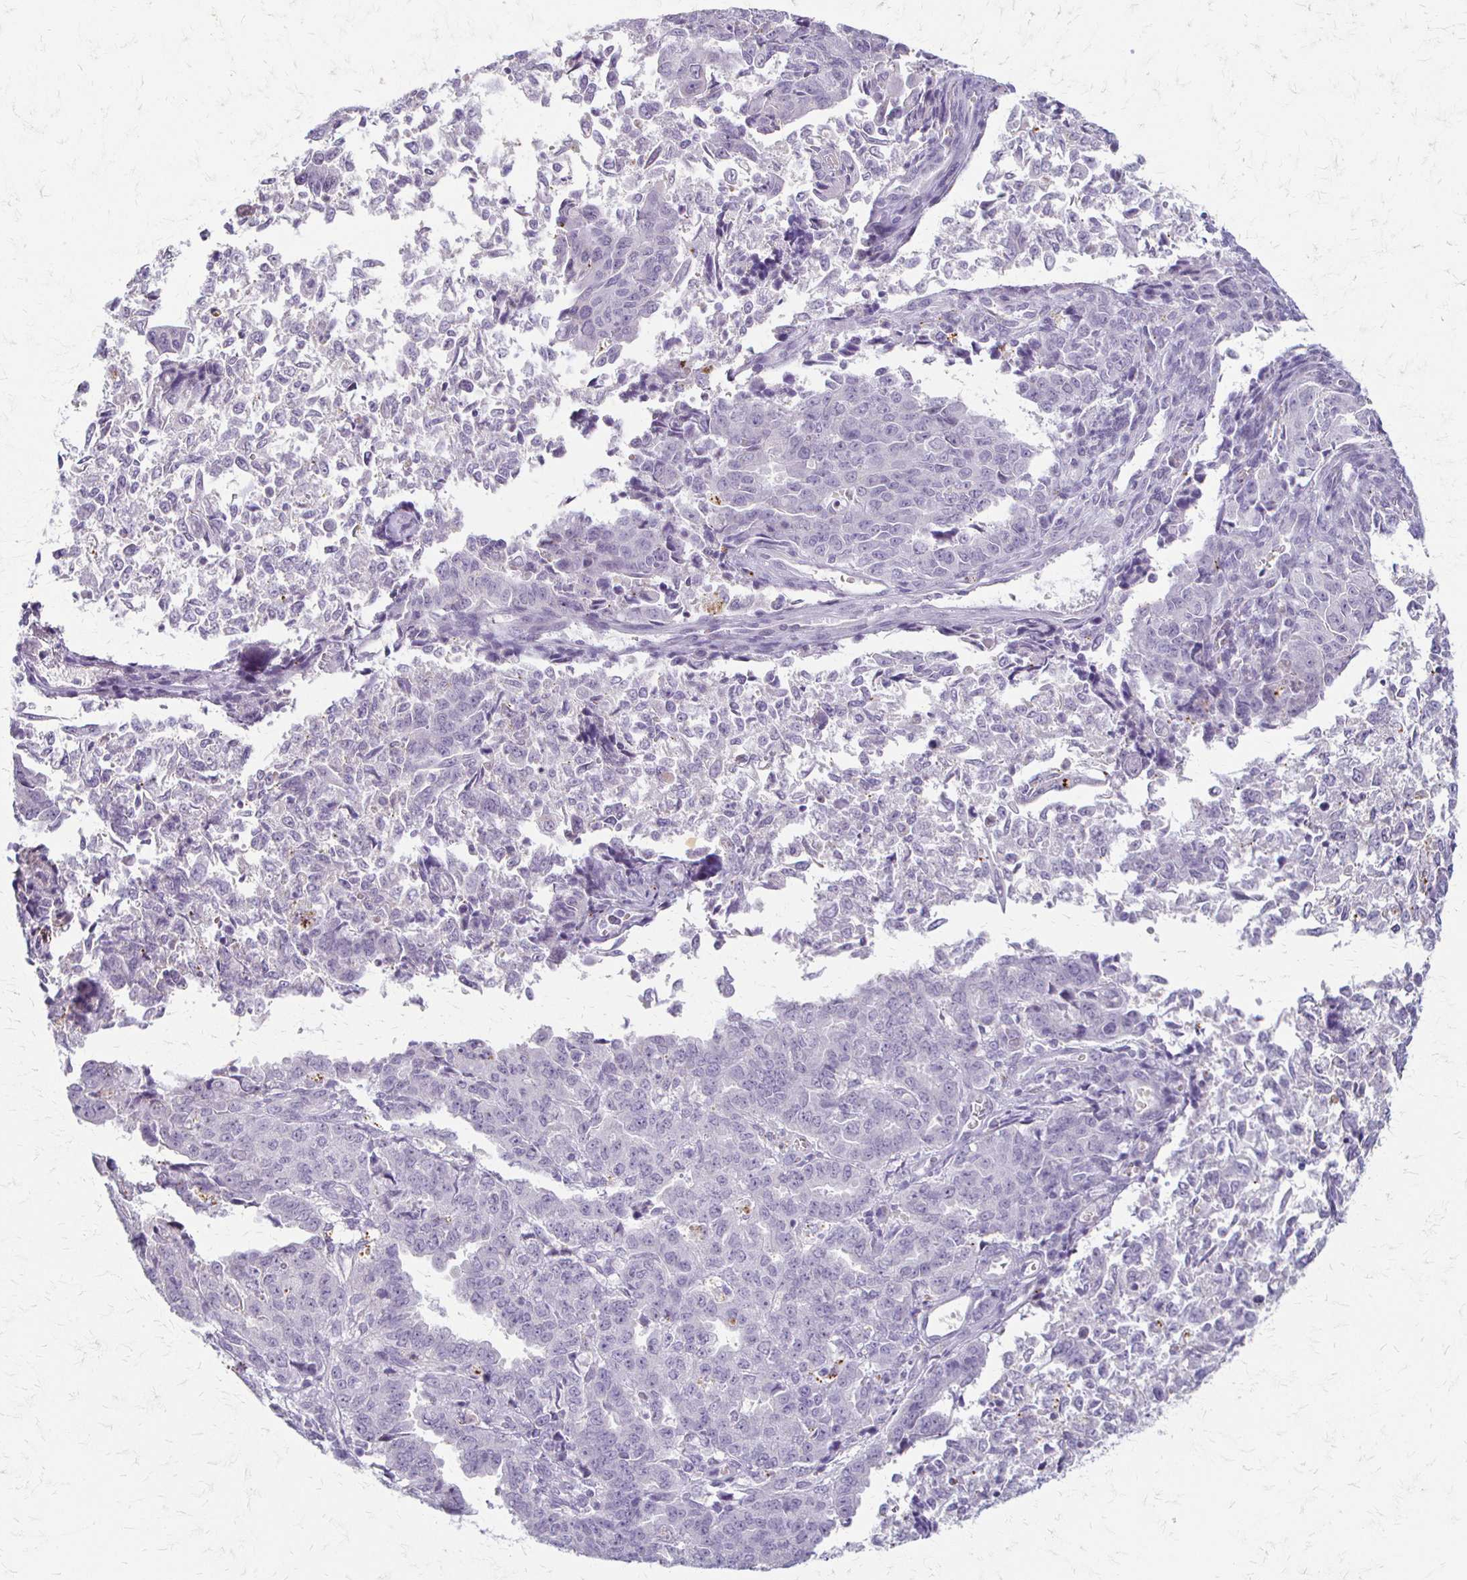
{"staining": {"intensity": "negative", "quantity": "none", "location": "none"}, "tissue": "endometrial cancer", "cell_type": "Tumor cells", "image_type": "cancer", "snomed": [{"axis": "morphology", "description": "Adenocarcinoma, NOS"}, {"axis": "topography", "description": "Endometrium"}], "caption": "Endometrial cancer was stained to show a protein in brown. There is no significant expression in tumor cells.", "gene": "ACP5", "patient": {"sex": "female", "age": 50}}